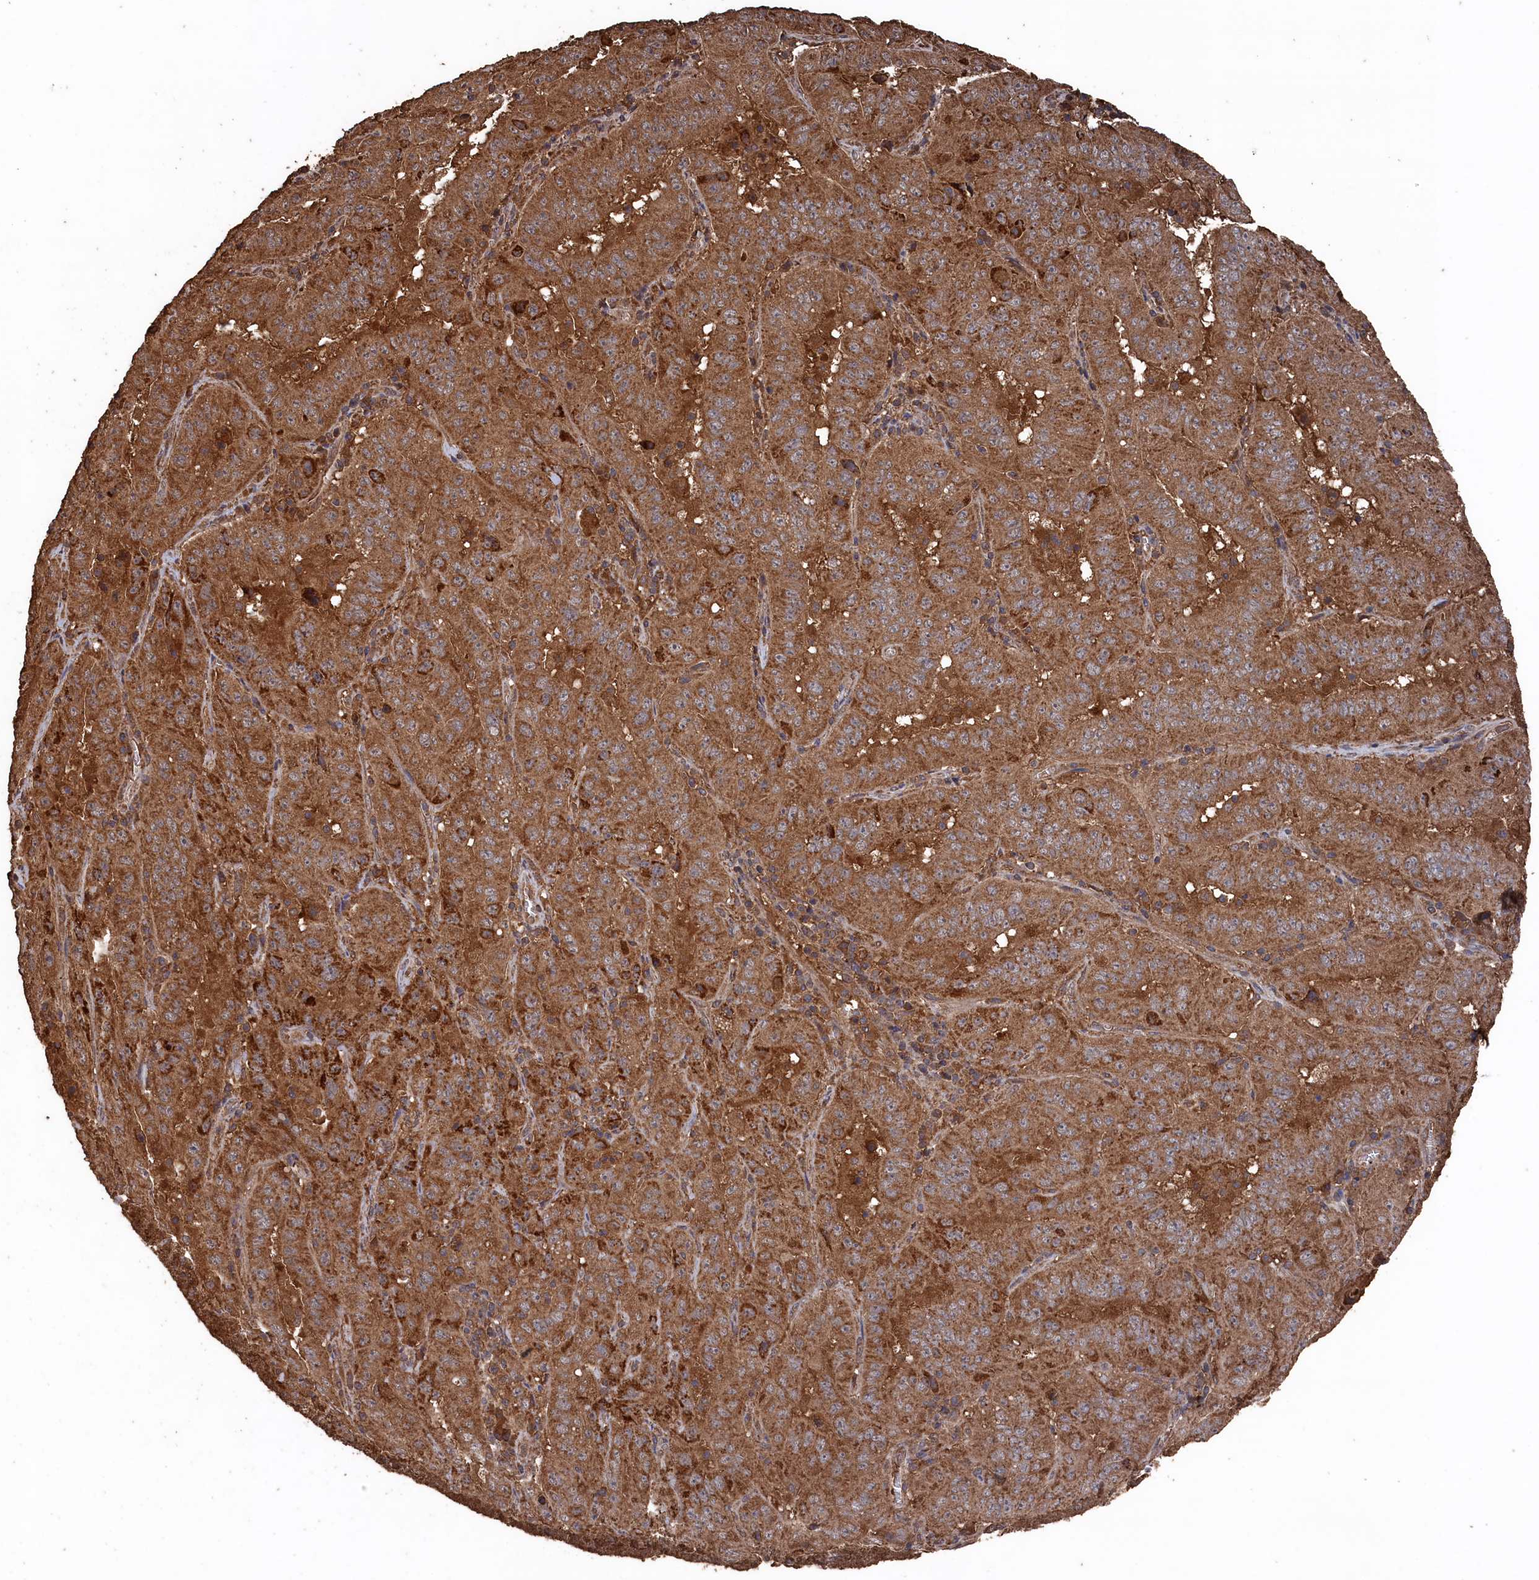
{"staining": {"intensity": "moderate", "quantity": ">75%", "location": "cytoplasmic/membranous"}, "tissue": "pancreatic cancer", "cell_type": "Tumor cells", "image_type": "cancer", "snomed": [{"axis": "morphology", "description": "Adenocarcinoma, NOS"}, {"axis": "topography", "description": "Pancreas"}], "caption": "There is medium levels of moderate cytoplasmic/membranous staining in tumor cells of pancreatic adenocarcinoma, as demonstrated by immunohistochemical staining (brown color).", "gene": "SNX33", "patient": {"sex": "male", "age": 63}}